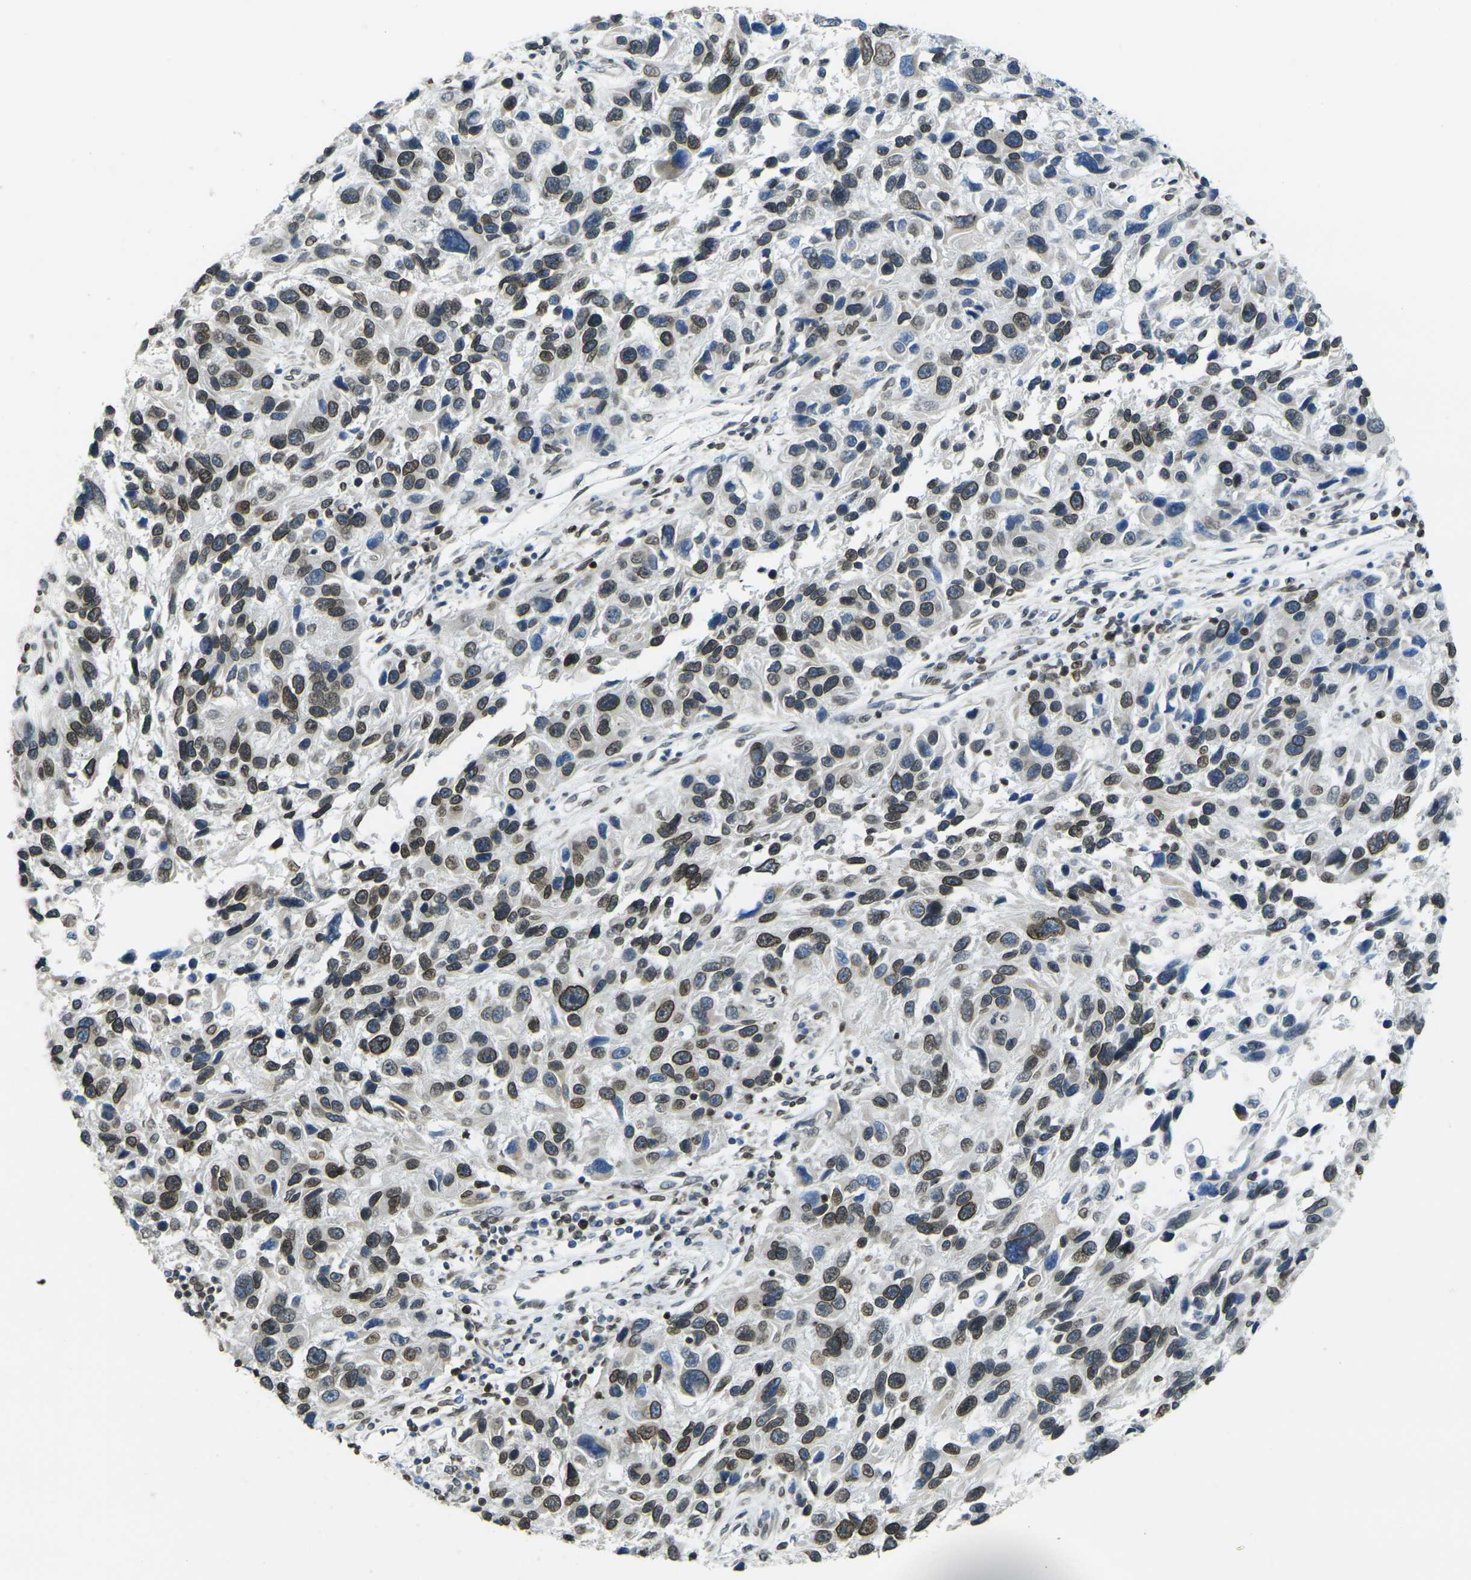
{"staining": {"intensity": "moderate", "quantity": ">75%", "location": "cytoplasmic/membranous,nuclear"}, "tissue": "melanoma", "cell_type": "Tumor cells", "image_type": "cancer", "snomed": [{"axis": "morphology", "description": "Malignant melanoma, NOS"}, {"axis": "topography", "description": "Skin"}], "caption": "Moderate cytoplasmic/membranous and nuclear staining is seen in about >75% of tumor cells in melanoma.", "gene": "BRDT", "patient": {"sex": "male", "age": 53}}